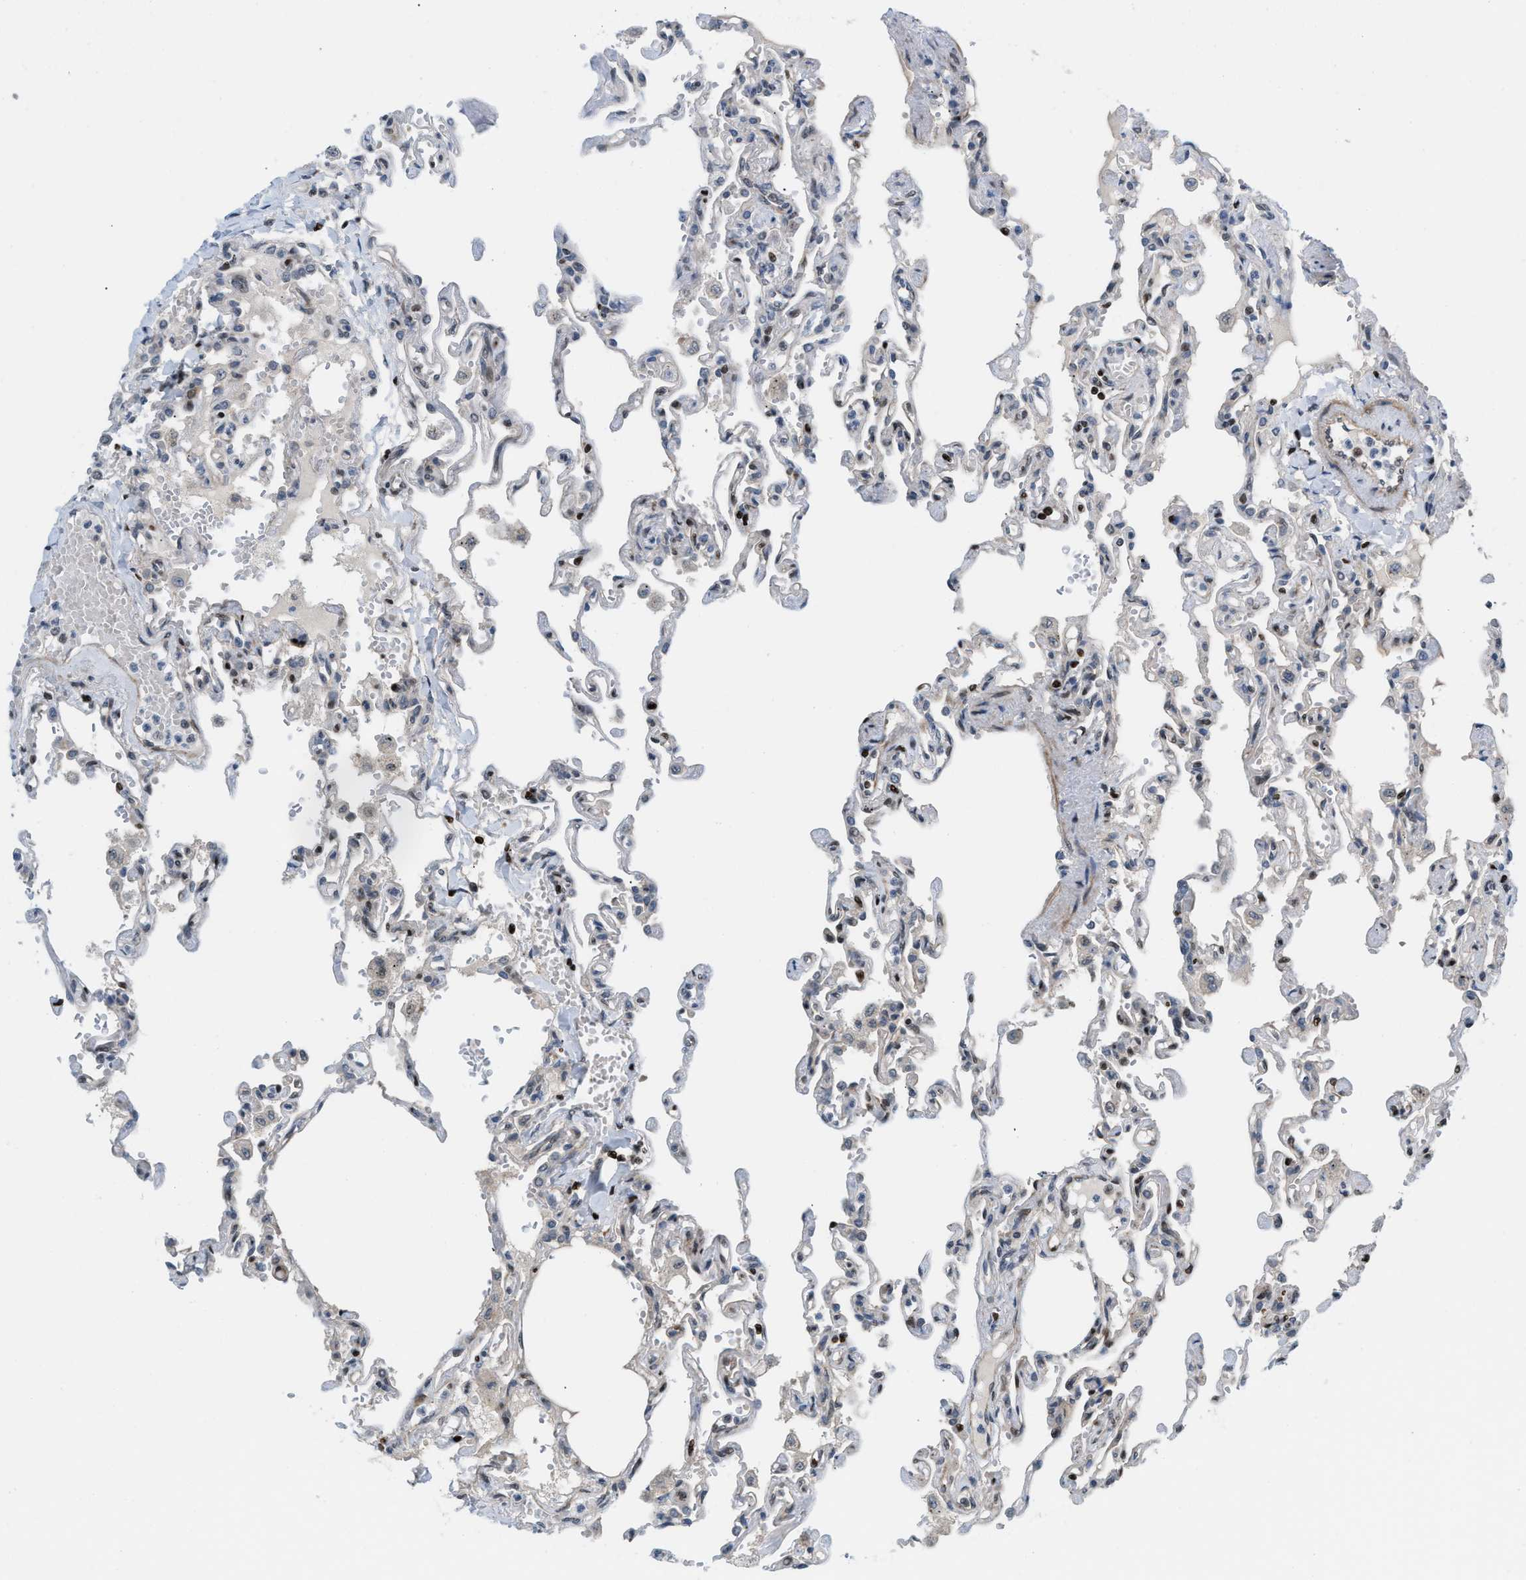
{"staining": {"intensity": "moderate", "quantity": "25%-75%", "location": "nuclear"}, "tissue": "lung", "cell_type": "Alveolar cells", "image_type": "normal", "snomed": [{"axis": "morphology", "description": "Normal tissue, NOS"}, {"axis": "topography", "description": "Lung"}], "caption": "IHC image of unremarkable lung stained for a protein (brown), which shows medium levels of moderate nuclear staining in about 25%-75% of alveolar cells.", "gene": "ZNF276", "patient": {"sex": "male", "age": 21}}